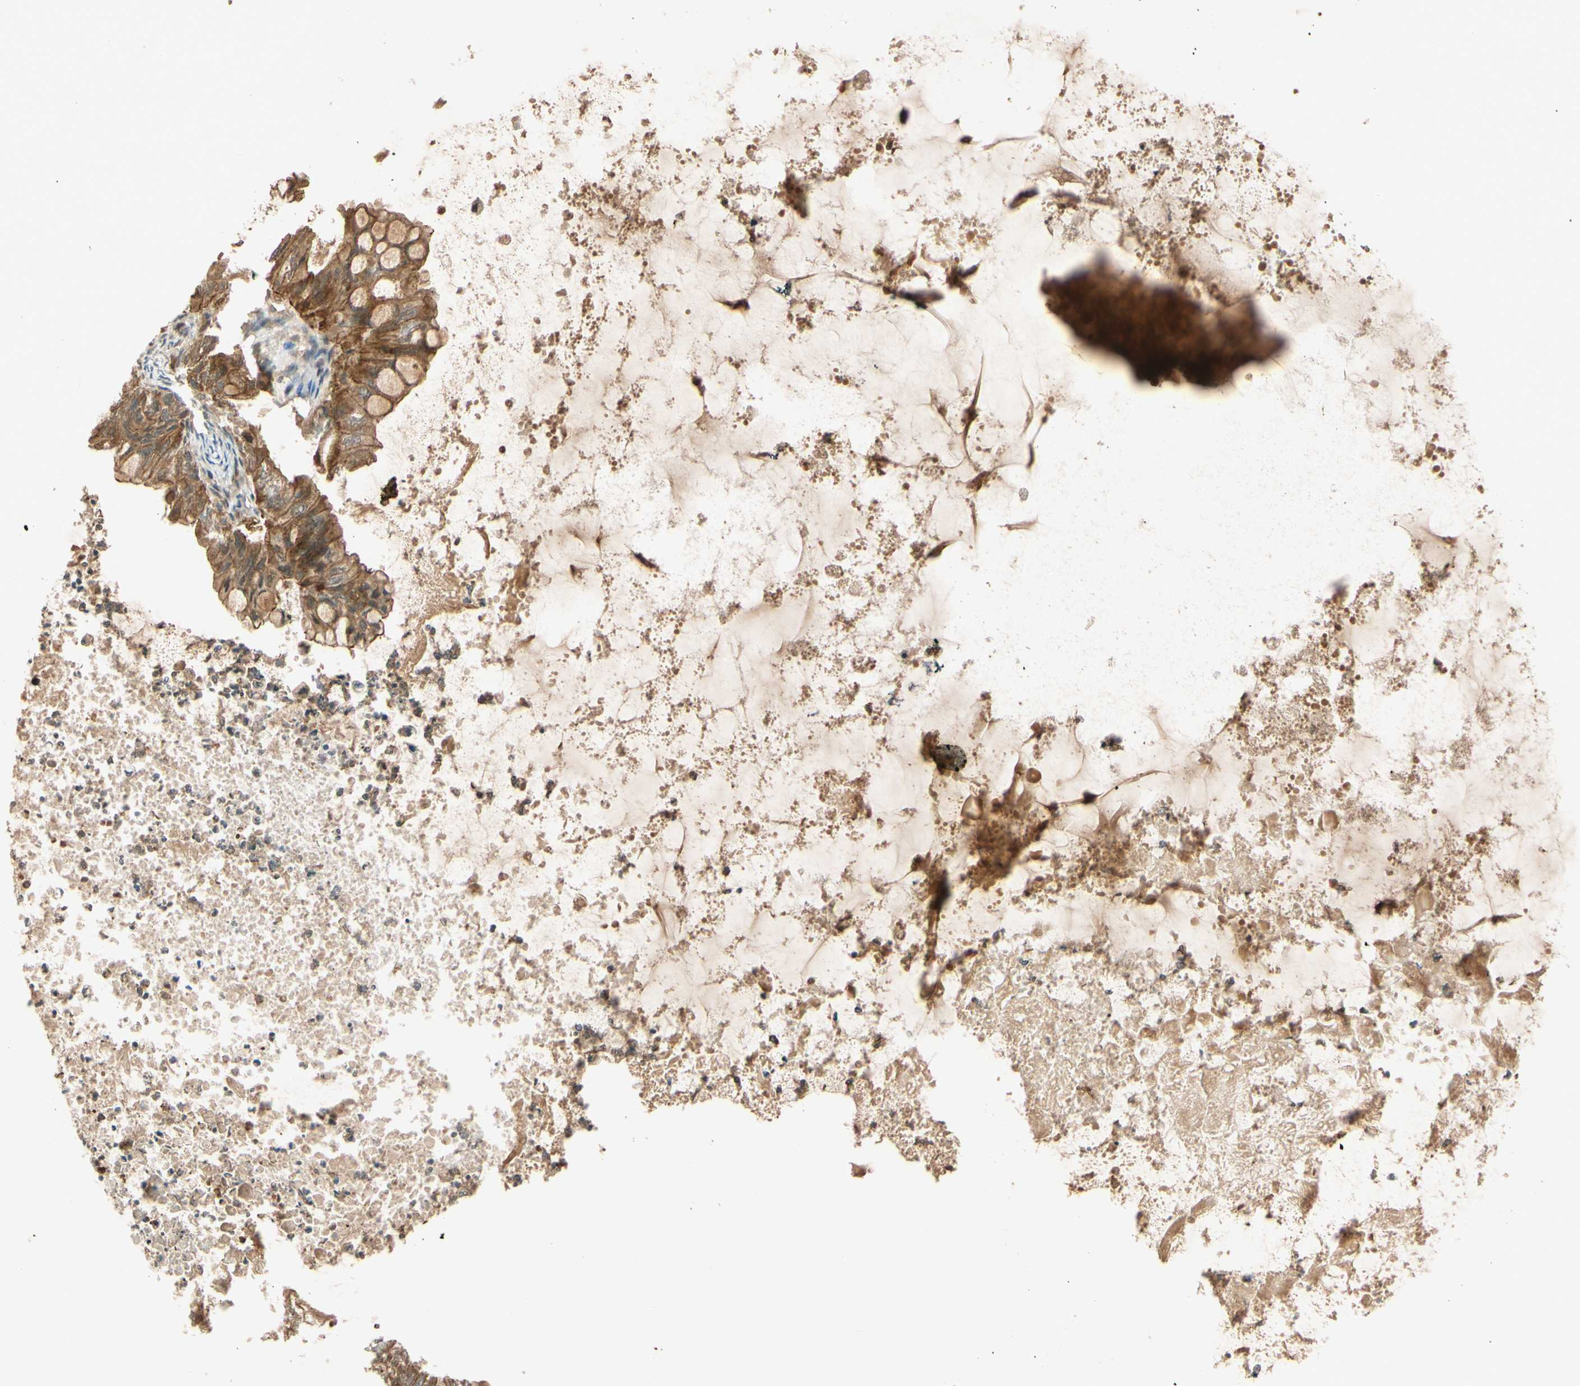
{"staining": {"intensity": "moderate", "quantity": ">75%", "location": "cytoplasmic/membranous"}, "tissue": "ovarian cancer", "cell_type": "Tumor cells", "image_type": "cancer", "snomed": [{"axis": "morphology", "description": "Cystadenocarcinoma, mucinous, NOS"}, {"axis": "topography", "description": "Ovary"}], "caption": "DAB (3,3'-diaminobenzidine) immunohistochemical staining of ovarian cancer (mucinous cystadenocarcinoma) displays moderate cytoplasmic/membranous protein positivity in about >75% of tumor cells.", "gene": "EPHA8", "patient": {"sex": "female", "age": 80}}